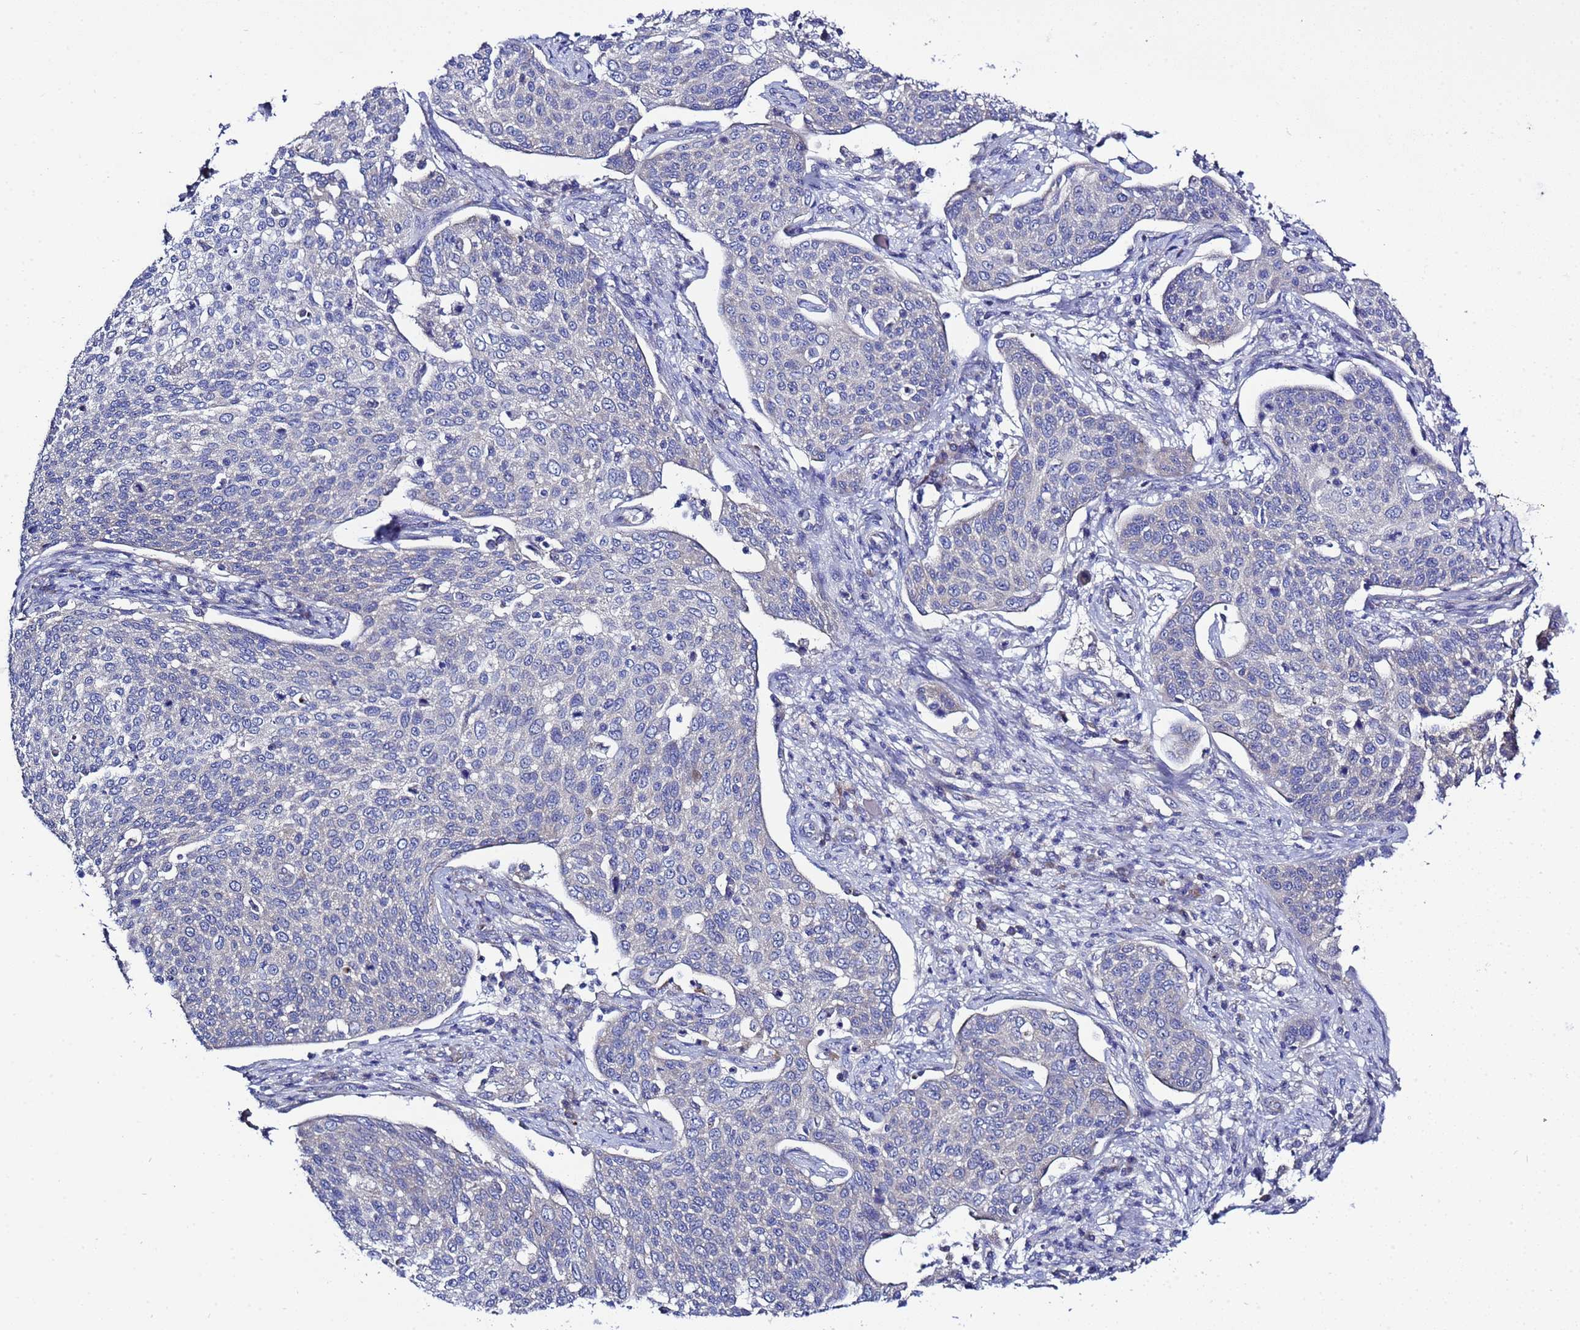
{"staining": {"intensity": "negative", "quantity": "none", "location": "none"}, "tissue": "cervical cancer", "cell_type": "Tumor cells", "image_type": "cancer", "snomed": [{"axis": "morphology", "description": "Squamous cell carcinoma, NOS"}, {"axis": "topography", "description": "Cervix"}], "caption": "Photomicrograph shows no protein positivity in tumor cells of cervical cancer tissue.", "gene": "RC3H2", "patient": {"sex": "female", "age": 34}}